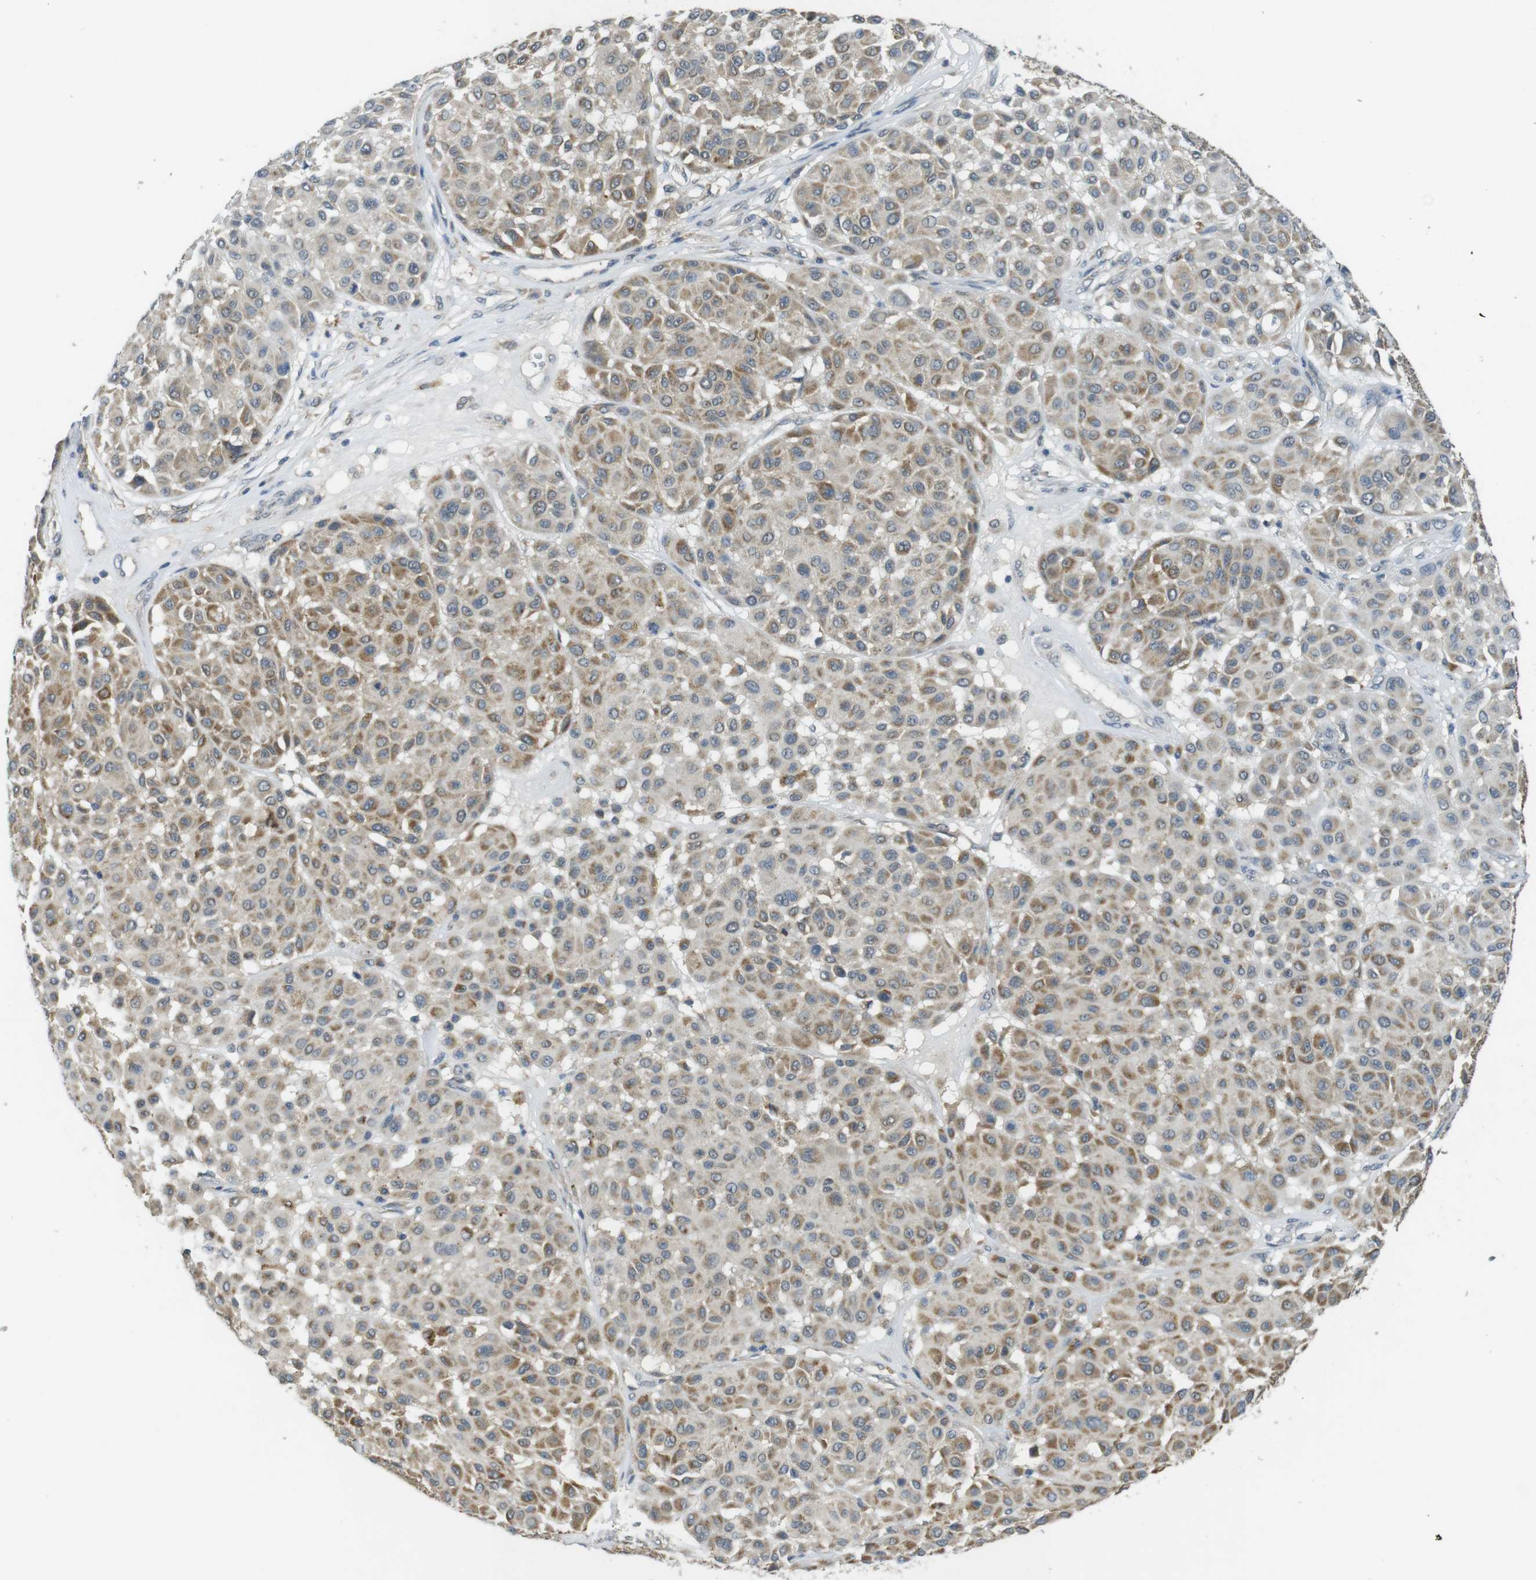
{"staining": {"intensity": "moderate", "quantity": ">75%", "location": "cytoplasmic/membranous"}, "tissue": "melanoma", "cell_type": "Tumor cells", "image_type": "cancer", "snomed": [{"axis": "morphology", "description": "Malignant melanoma, Metastatic site"}, {"axis": "topography", "description": "Soft tissue"}], "caption": "Malignant melanoma (metastatic site) tissue demonstrates moderate cytoplasmic/membranous staining in approximately >75% of tumor cells, visualized by immunohistochemistry.", "gene": "BRI3BP", "patient": {"sex": "male", "age": 41}}